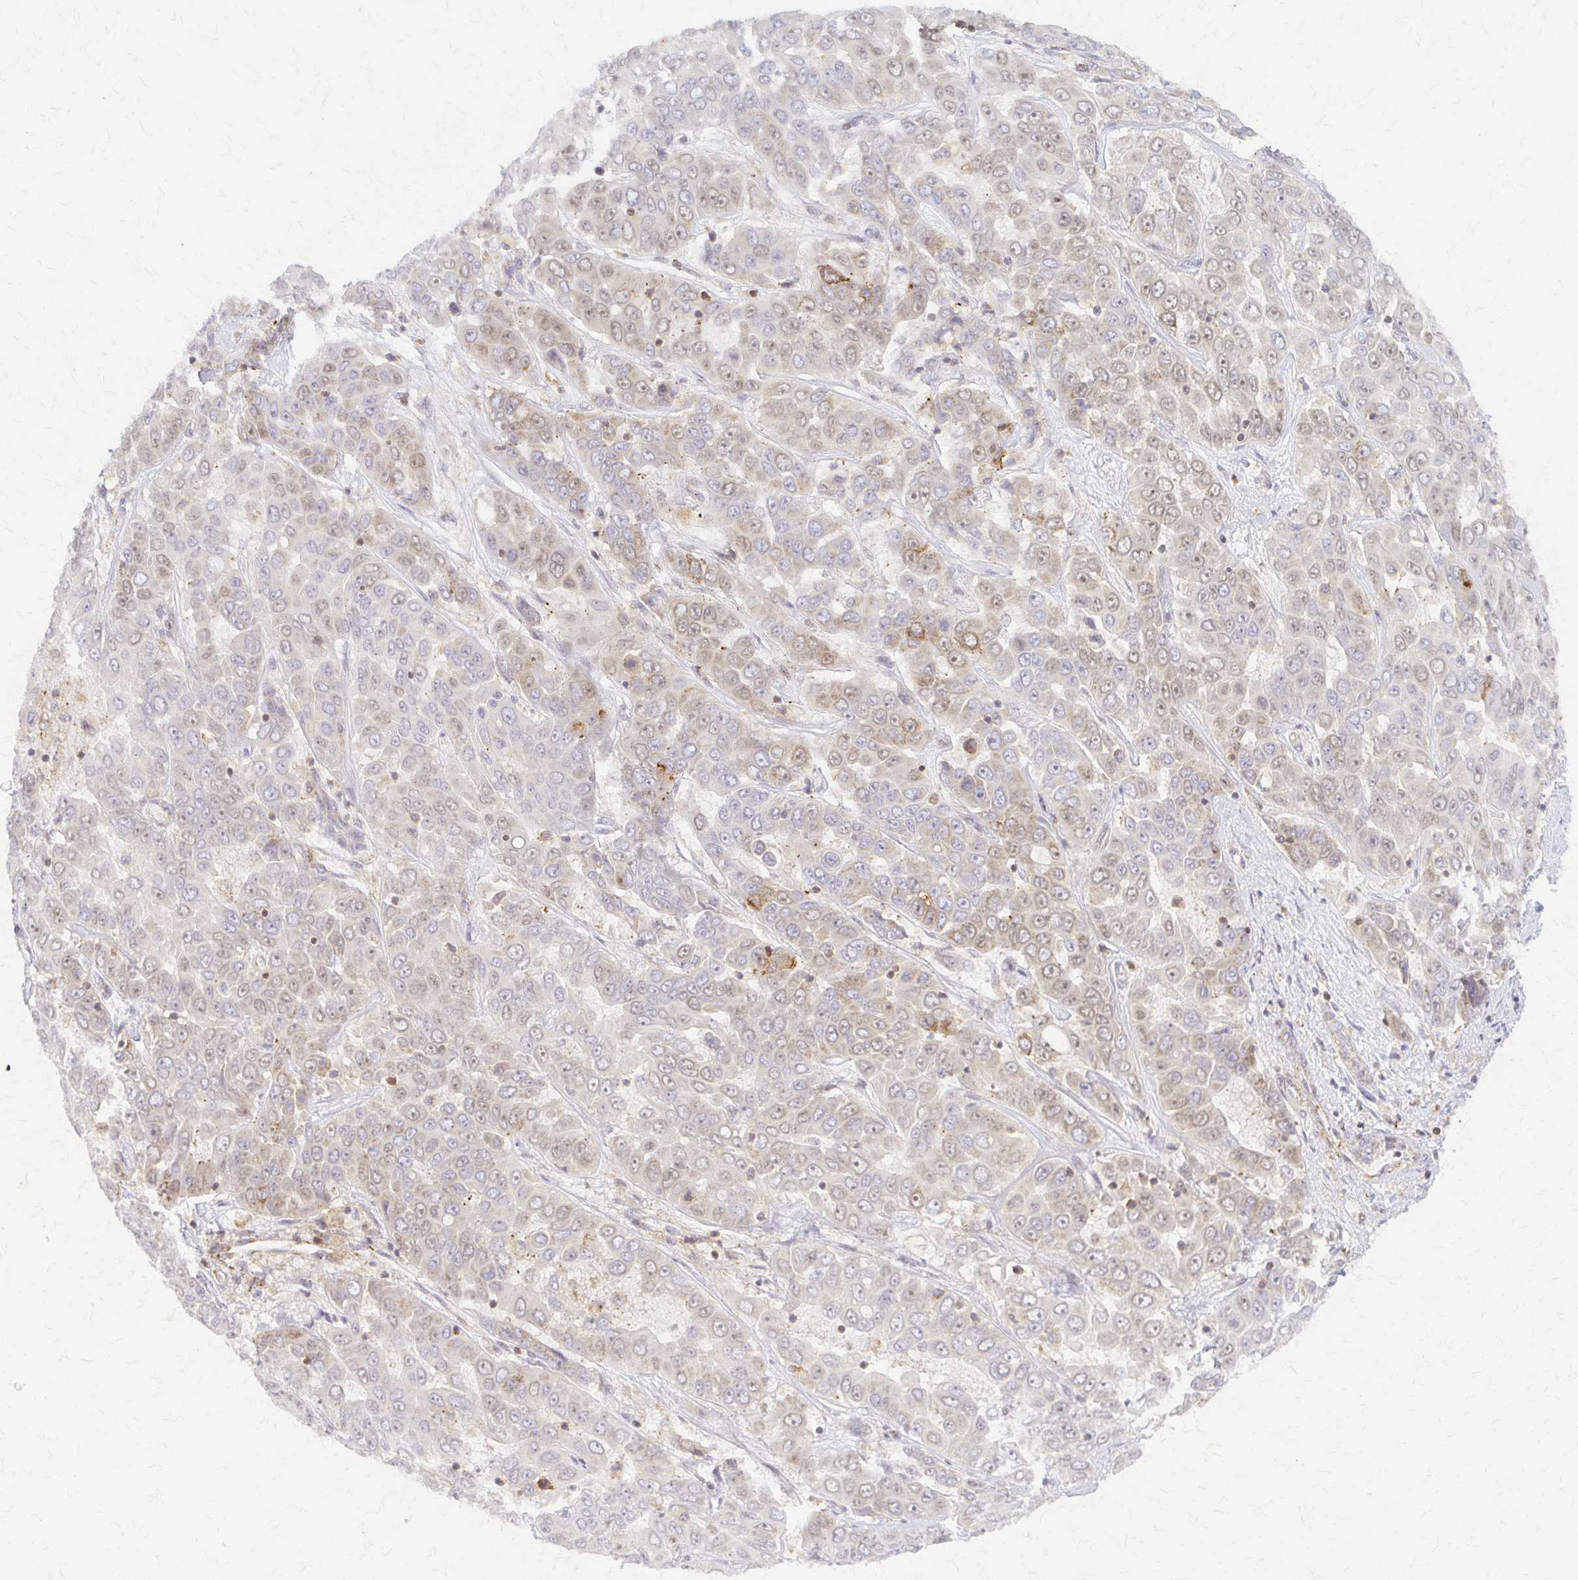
{"staining": {"intensity": "moderate", "quantity": "<25%", "location": "cytoplasmic/membranous"}, "tissue": "liver cancer", "cell_type": "Tumor cells", "image_type": "cancer", "snomed": [{"axis": "morphology", "description": "Cholangiocarcinoma"}, {"axis": "topography", "description": "Liver"}], "caption": "High-power microscopy captured an IHC histopathology image of liver cancer (cholangiocarcinoma), revealing moderate cytoplasmic/membranous positivity in approximately <25% of tumor cells.", "gene": "ARHGAP35", "patient": {"sex": "female", "age": 52}}